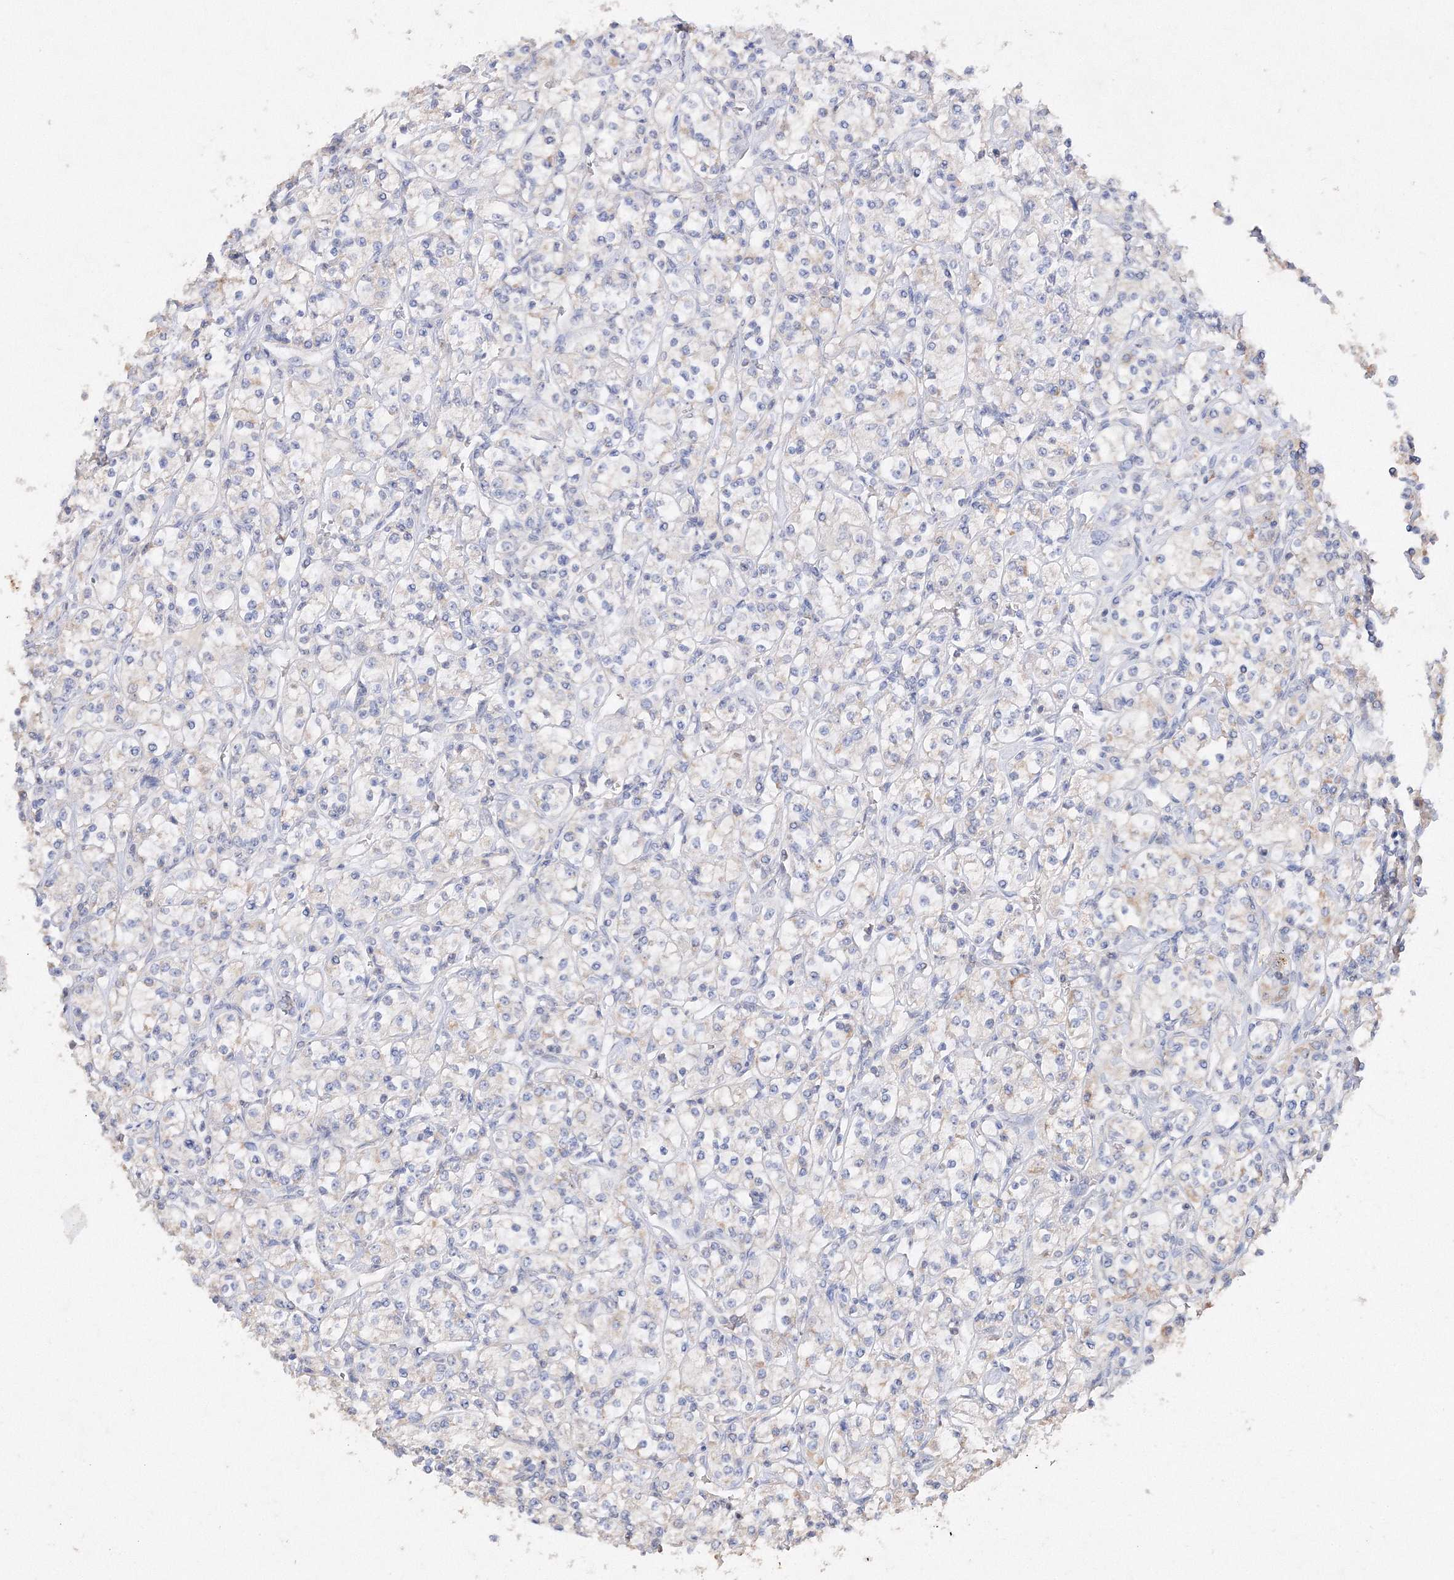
{"staining": {"intensity": "negative", "quantity": "none", "location": "none"}, "tissue": "renal cancer", "cell_type": "Tumor cells", "image_type": "cancer", "snomed": [{"axis": "morphology", "description": "Adenocarcinoma, NOS"}, {"axis": "topography", "description": "Kidney"}], "caption": "Photomicrograph shows no protein positivity in tumor cells of adenocarcinoma (renal) tissue.", "gene": "GLS", "patient": {"sex": "male", "age": 77}}